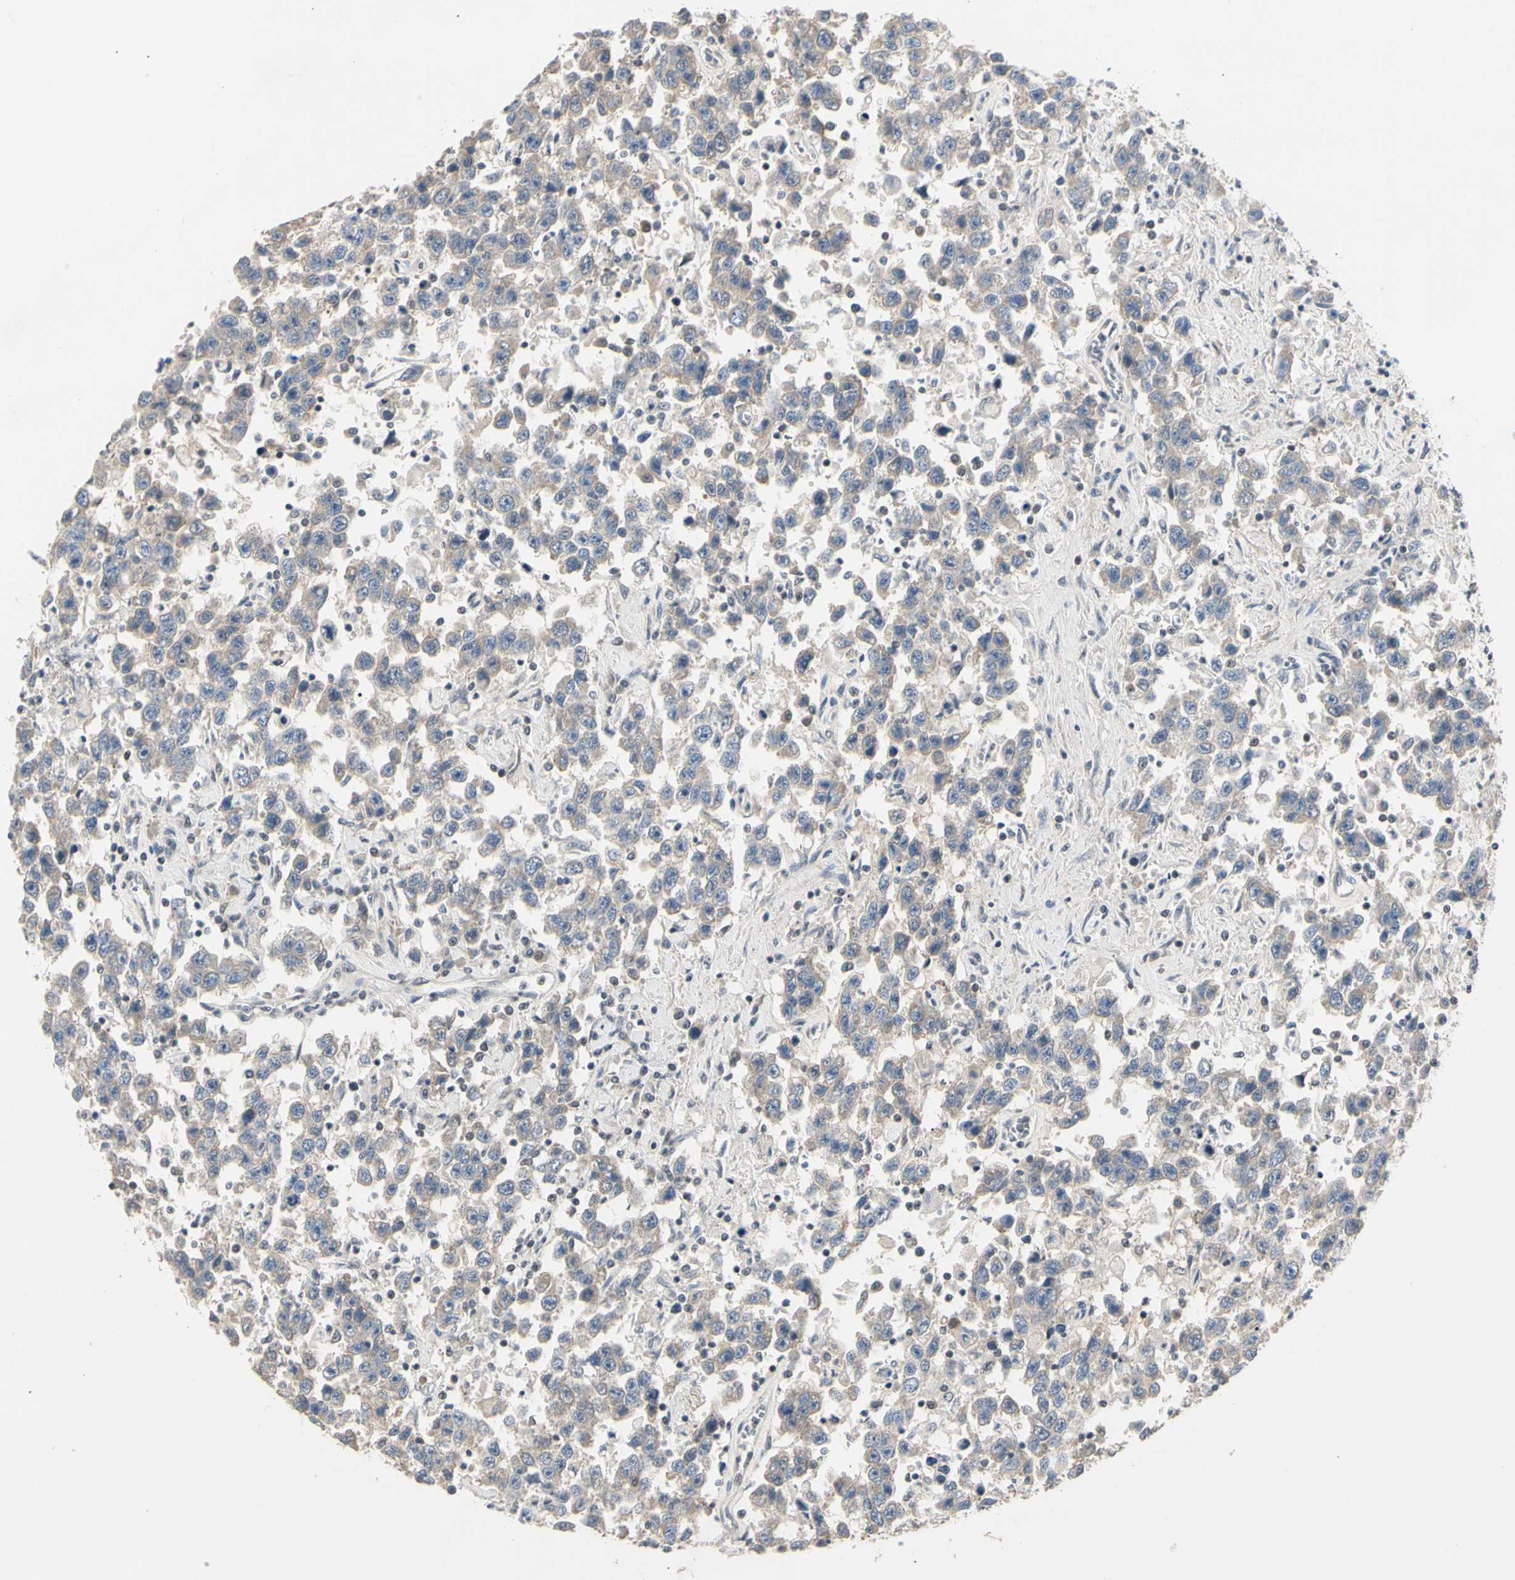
{"staining": {"intensity": "weak", "quantity": "25%-75%", "location": "cytoplasmic/membranous"}, "tissue": "testis cancer", "cell_type": "Tumor cells", "image_type": "cancer", "snomed": [{"axis": "morphology", "description": "Seminoma, NOS"}, {"axis": "topography", "description": "Testis"}], "caption": "Approximately 25%-75% of tumor cells in human testis seminoma demonstrate weak cytoplasmic/membranous protein positivity as visualized by brown immunohistochemical staining.", "gene": "GREM1", "patient": {"sex": "male", "age": 41}}